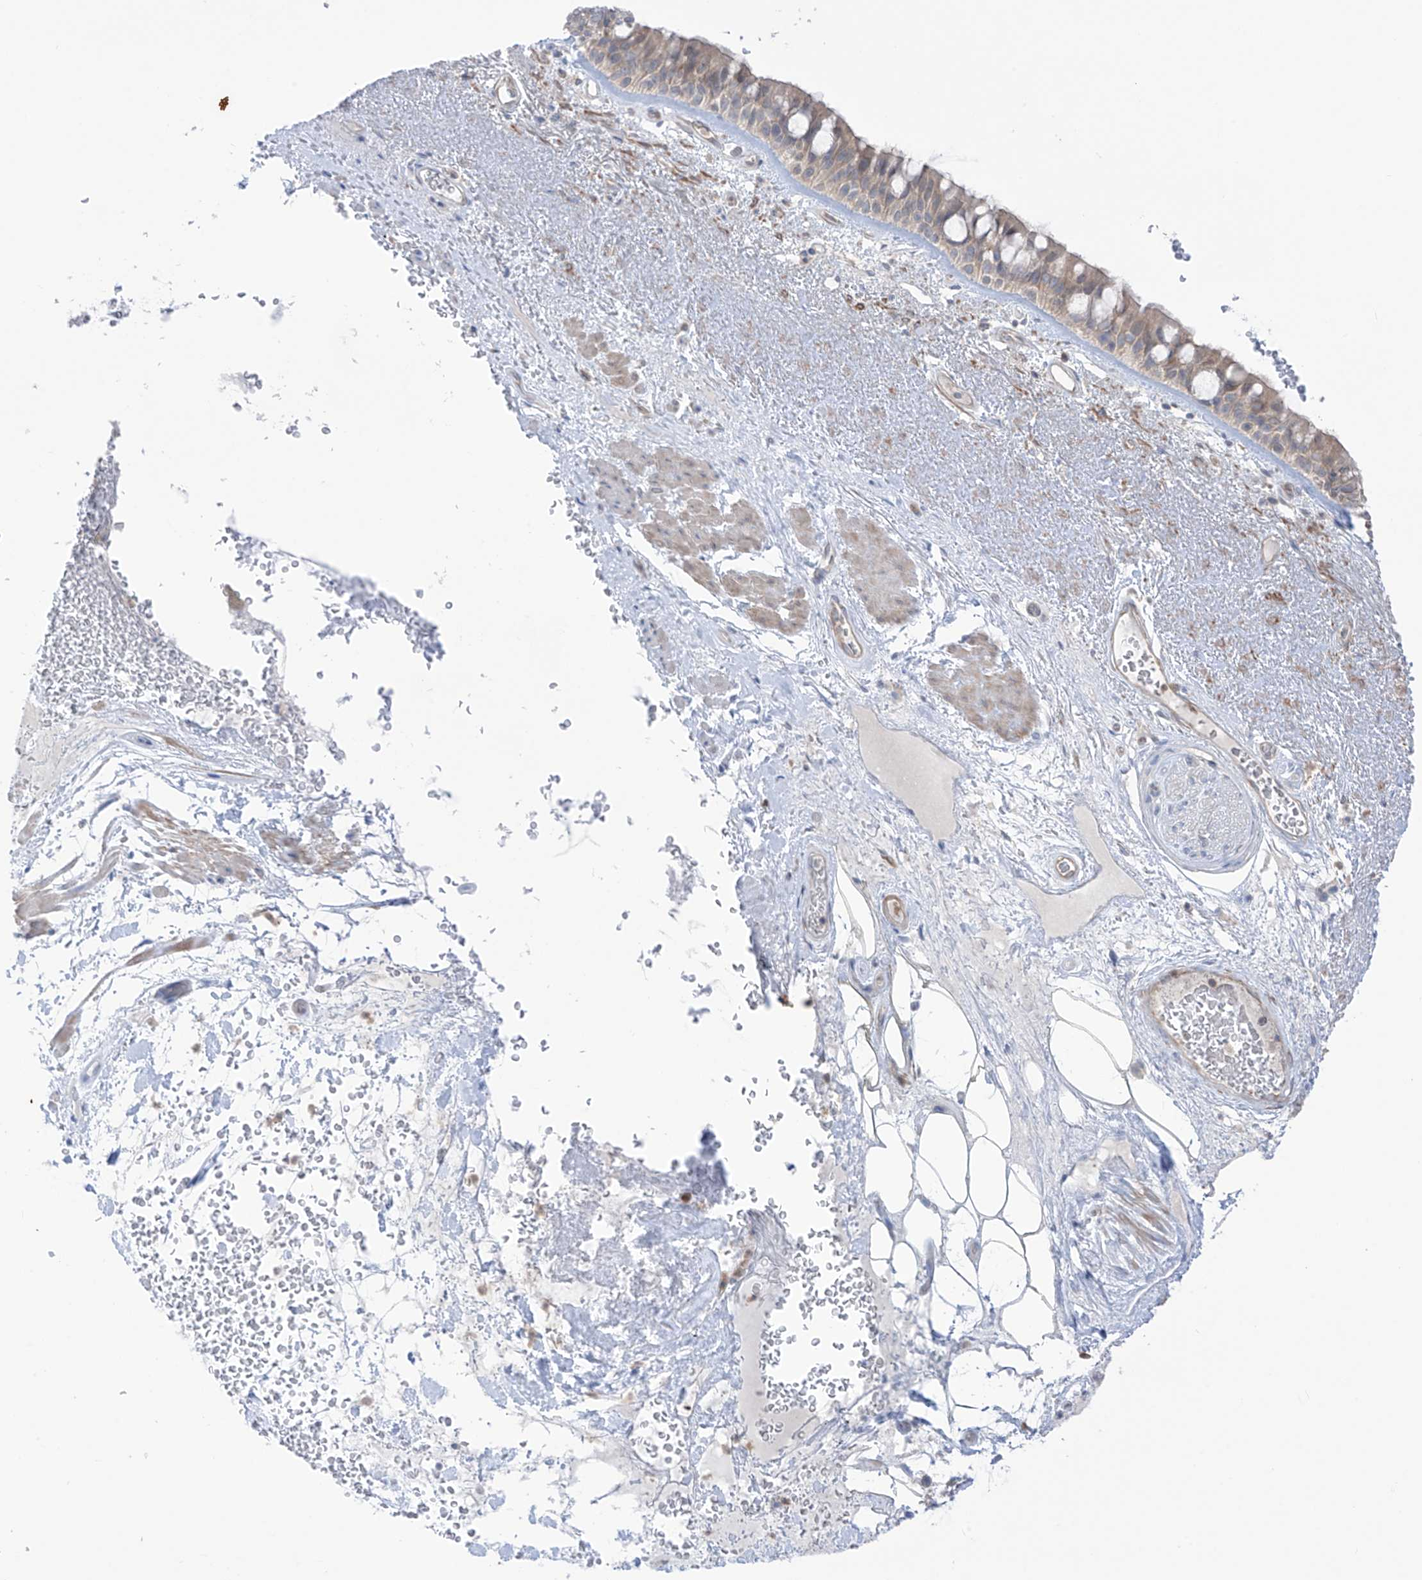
{"staining": {"intensity": "moderate", "quantity": "25%-75%", "location": "cytoplasmic/membranous"}, "tissue": "bronchus", "cell_type": "Respiratory epithelial cells", "image_type": "normal", "snomed": [{"axis": "morphology", "description": "Normal tissue, NOS"}, {"axis": "morphology", "description": "Squamous cell carcinoma, NOS"}, {"axis": "topography", "description": "Lymph node"}, {"axis": "topography", "description": "Bronchus"}, {"axis": "topography", "description": "Lung"}], "caption": "Brown immunohistochemical staining in unremarkable bronchus displays moderate cytoplasmic/membranous staining in approximately 25%-75% of respiratory epithelial cells.", "gene": "TRMU", "patient": {"sex": "male", "age": 66}}